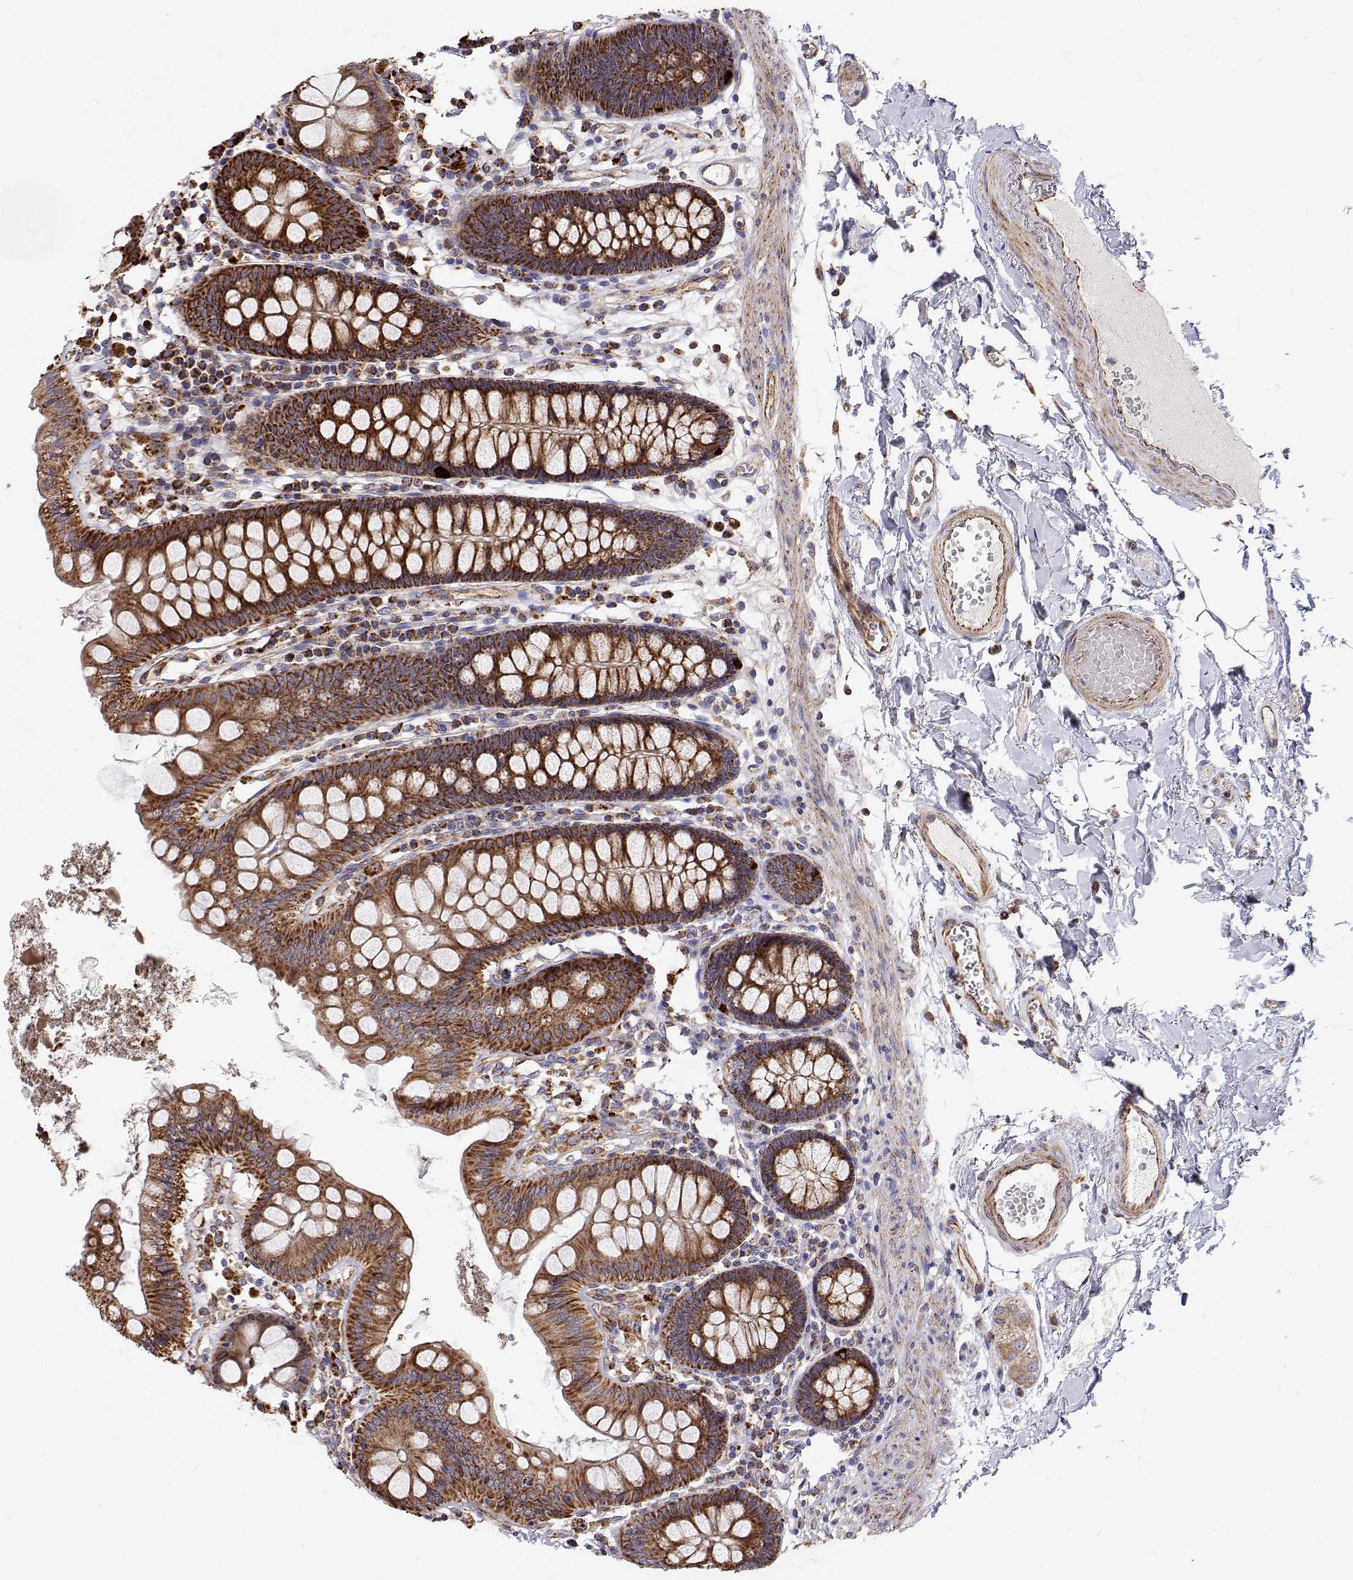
{"staining": {"intensity": "strong", "quantity": ">75%", "location": "cytoplasmic/membranous"}, "tissue": "colon", "cell_type": "Endothelial cells", "image_type": "normal", "snomed": [{"axis": "morphology", "description": "Normal tissue, NOS"}, {"axis": "topography", "description": "Colon"}], "caption": "Protein analysis of unremarkable colon reveals strong cytoplasmic/membranous staining in about >75% of endothelial cells.", "gene": "SPICE1", "patient": {"sex": "male", "age": 84}}